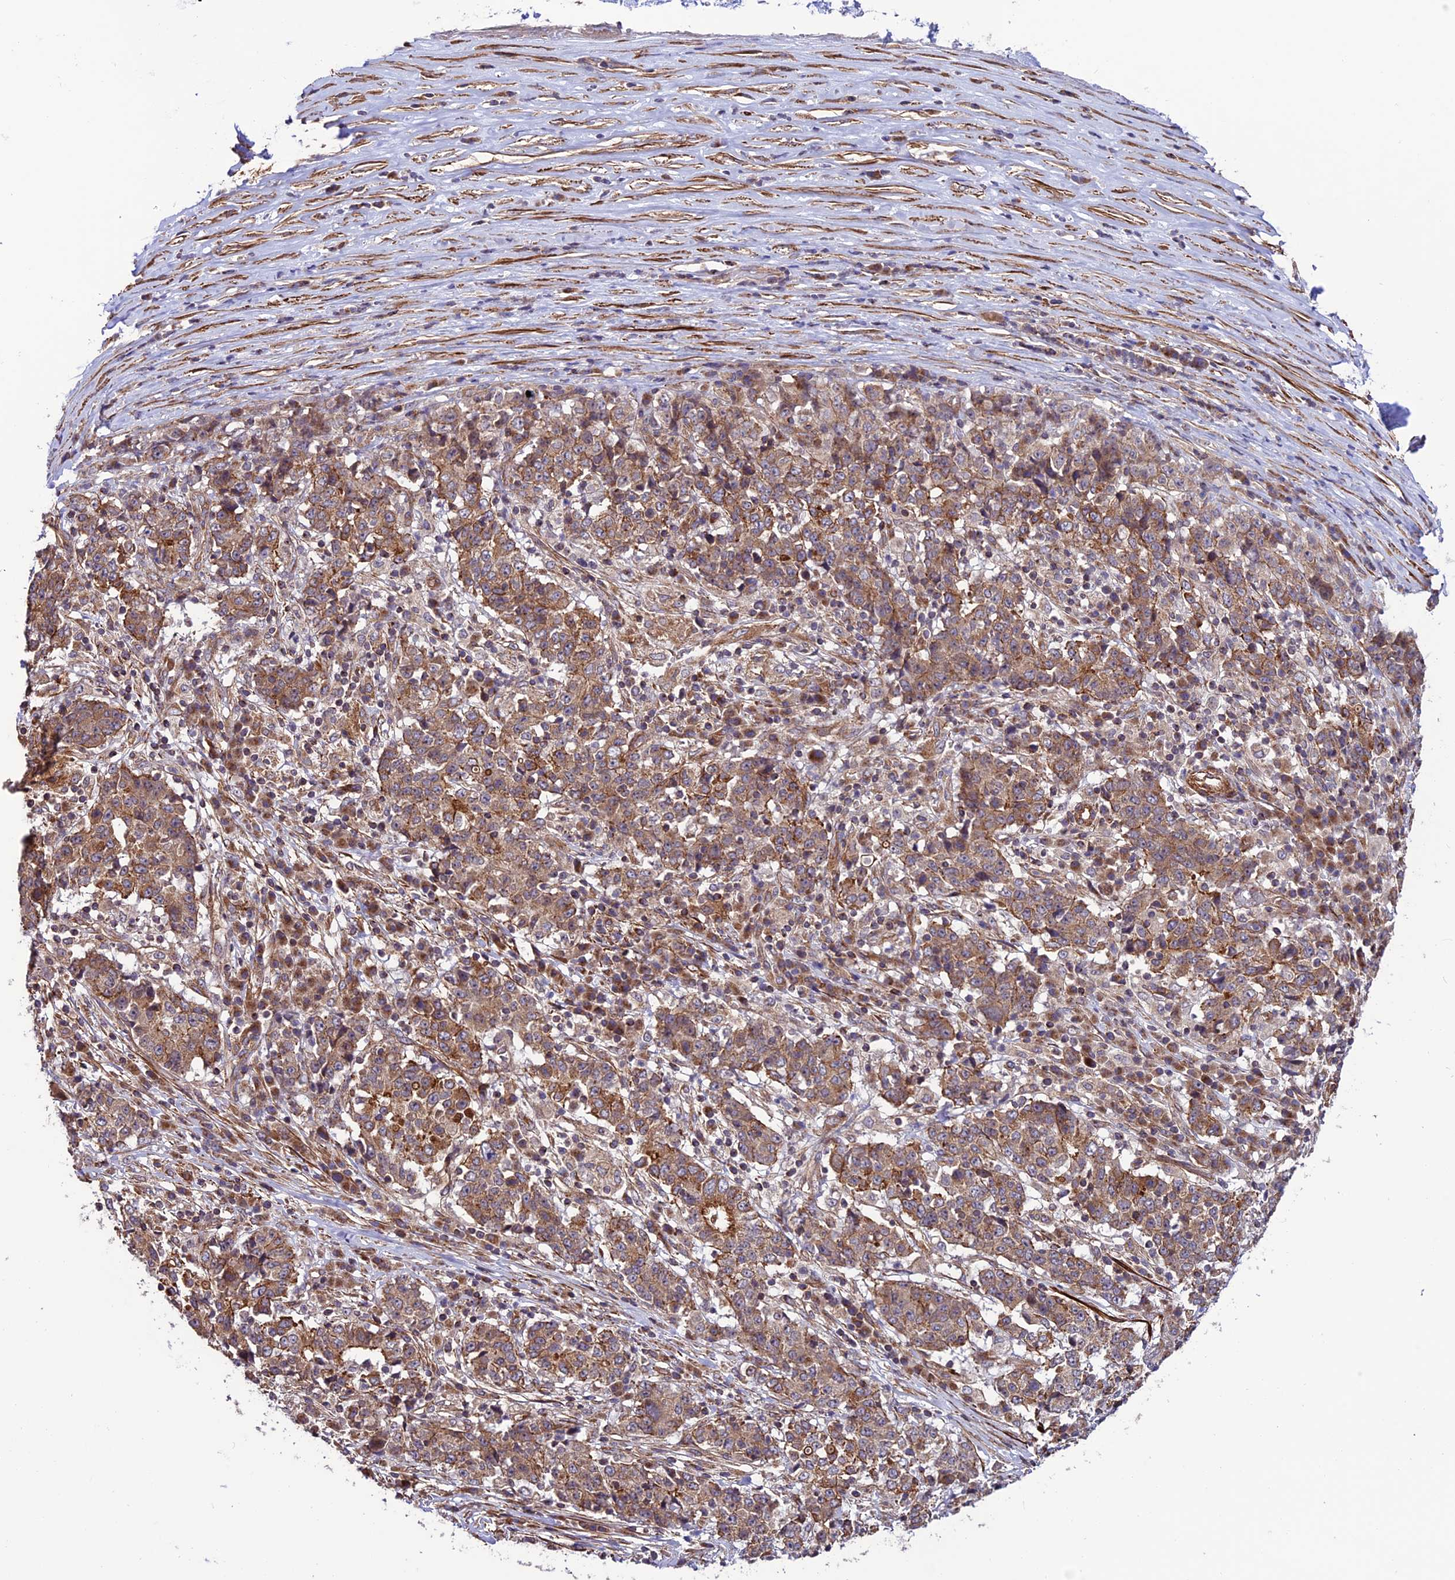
{"staining": {"intensity": "moderate", "quantity": ">75%", "location": "cytoplasmic/membranous"}, "tissue": "stomach cancer", "cell_type": "Tumor cells", "image_type": "cancer", "snomed": [{"axis": "morphology", "description": "Adenocarcinoma, NOS"}, {"axis": "topography", "description": "Stomach"}], "caption": "About >75% of tumor cells in human stomach adenocarcinoma exhibit moderate cytoplasmic/membranous protein positivity as visualized by brown immunohistochemical staining.", "gene": "TNIP3", "patient": {"sex": "male", "age": 59}}